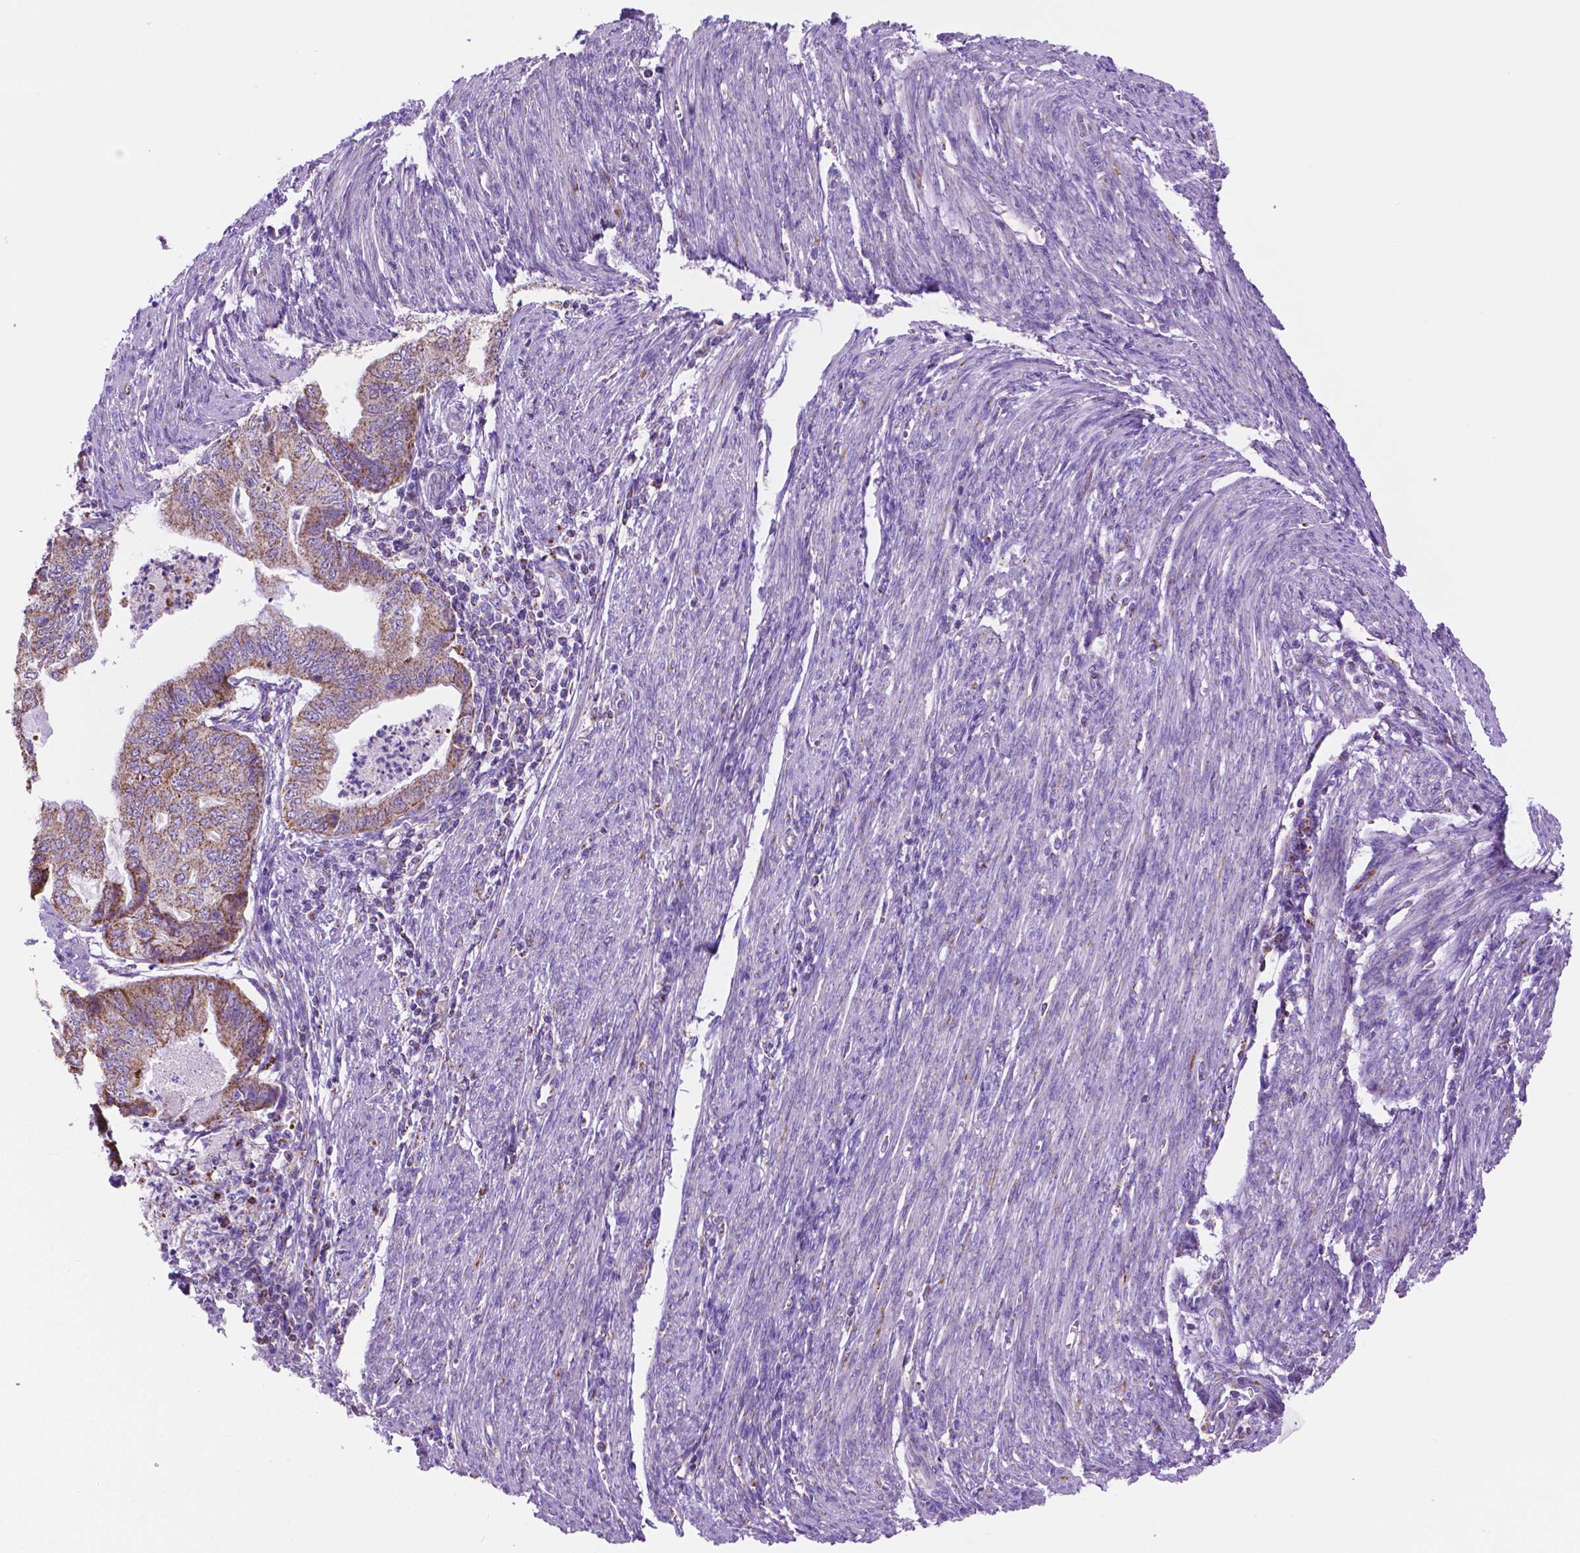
{"staining": {"intensity": "moderate", "quantity": ">75%", "location": "cytoplasmic/membranous"}, "tissue": "endometrial cancer", "cell_type": "Tumor cells", "image_type": "cancer", "snomed": [{"axis": "morphology", "description": "Adenocarcinoma, NOS"}, {"axis": "topography", "description": "Endometrium"}], "caption": "Immunohistochemical staining of human endometrial cancer shows moderate cytoplasmic/membranous protein expression in approximately >75% of tumor cells.", "gene": "GDPD5", "patient": {"sex": "female", "age": 79}}